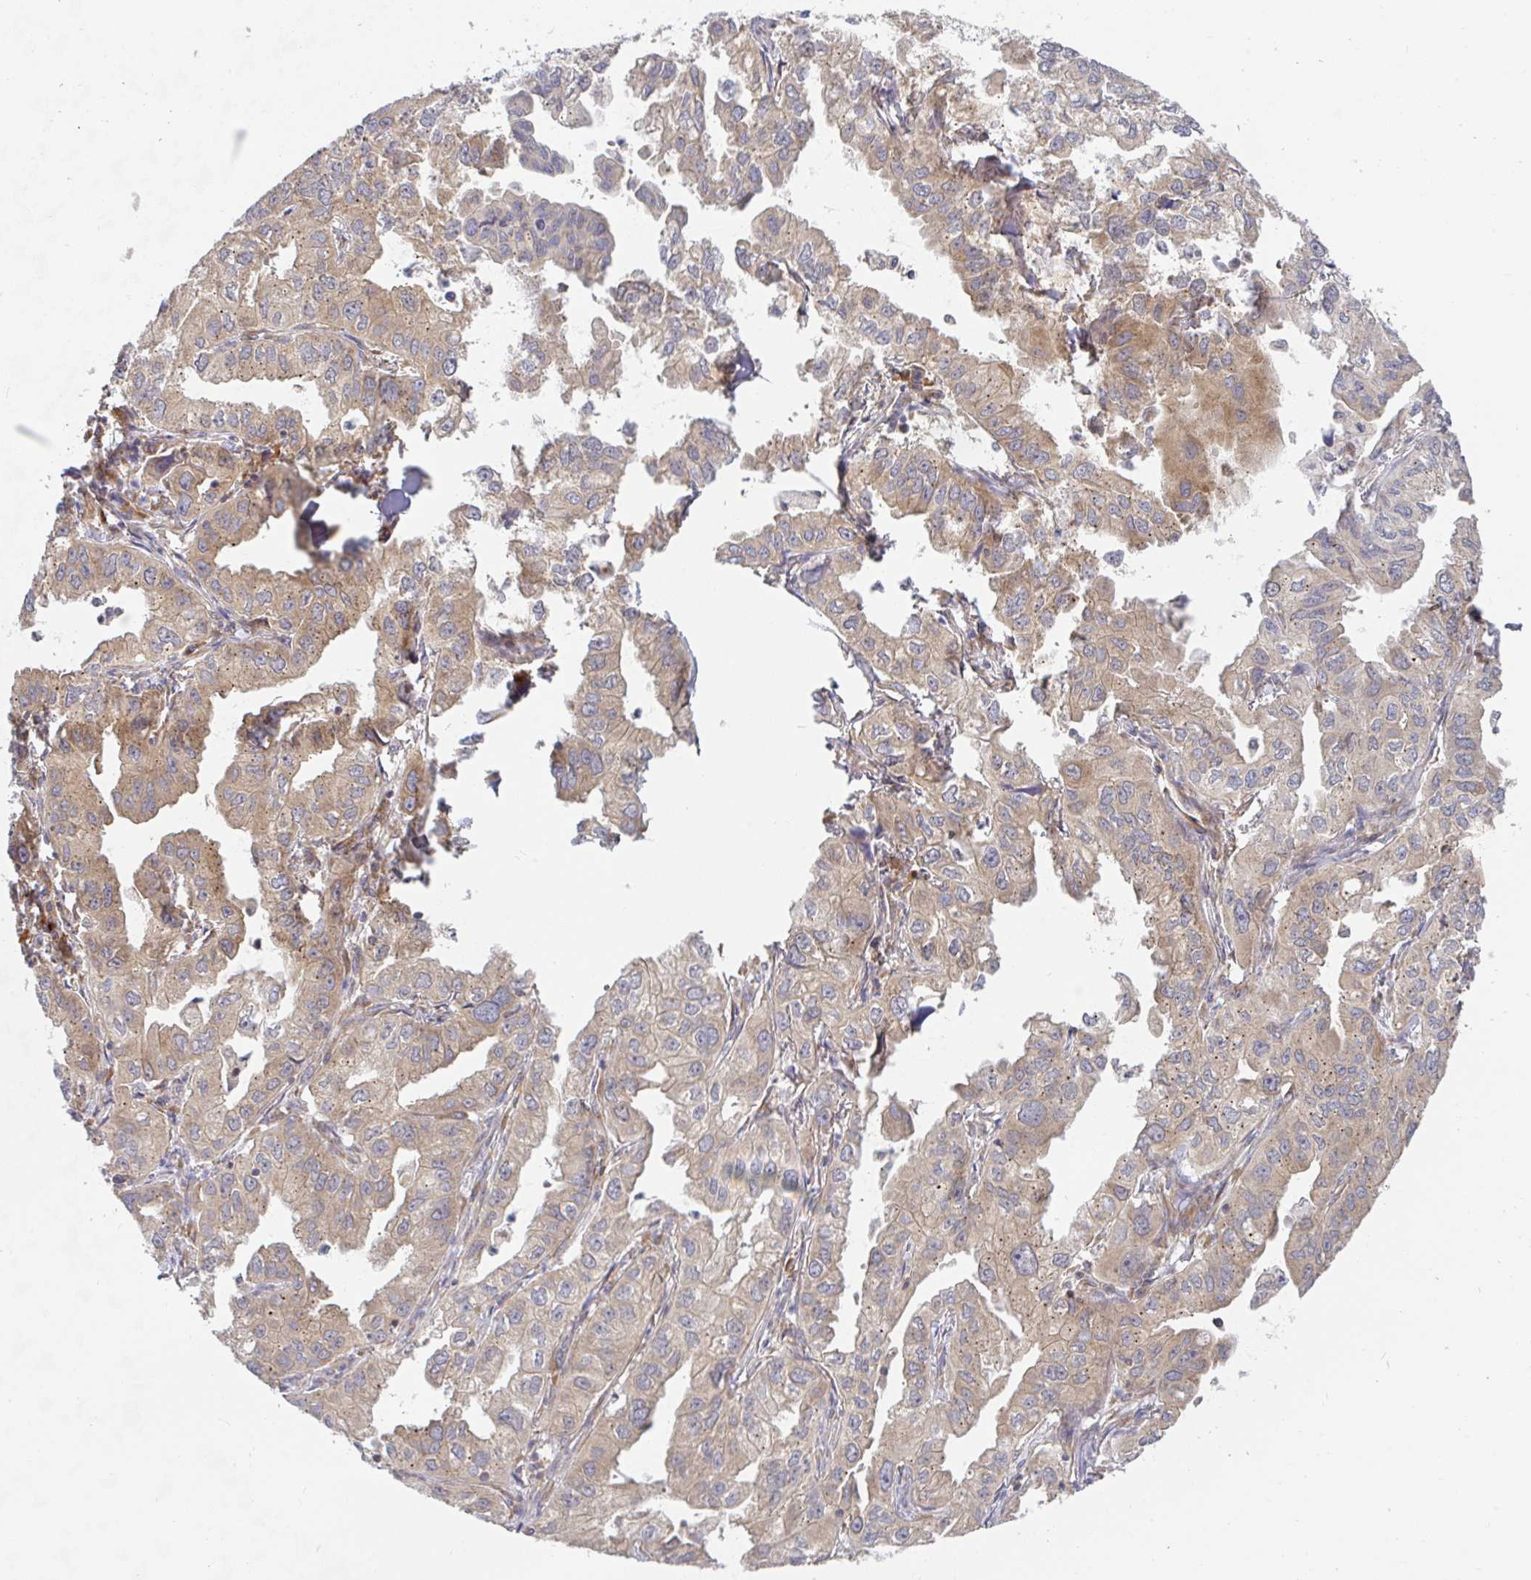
{"staining": {"intensity": "moderate", "quantity": ">75%", "location": "cytoplasmic/membranous"}, "tissue": "lung cancer", "cell_type": "Tumor cells", "image_type": "cancer", "snomed": [{"axis": "morphology", "description": "Adenocarcinoma, NOS"}, {"axis": "topography", "description": "Lung"}], "caption": "An image of adenocarcinoma (lung) stained for a protein demonstrates moderate cytoplasmic/membranous brown staining in tumor cells.", "gene": "DERL2", "patient": {"sex": "male", "age": 48}}